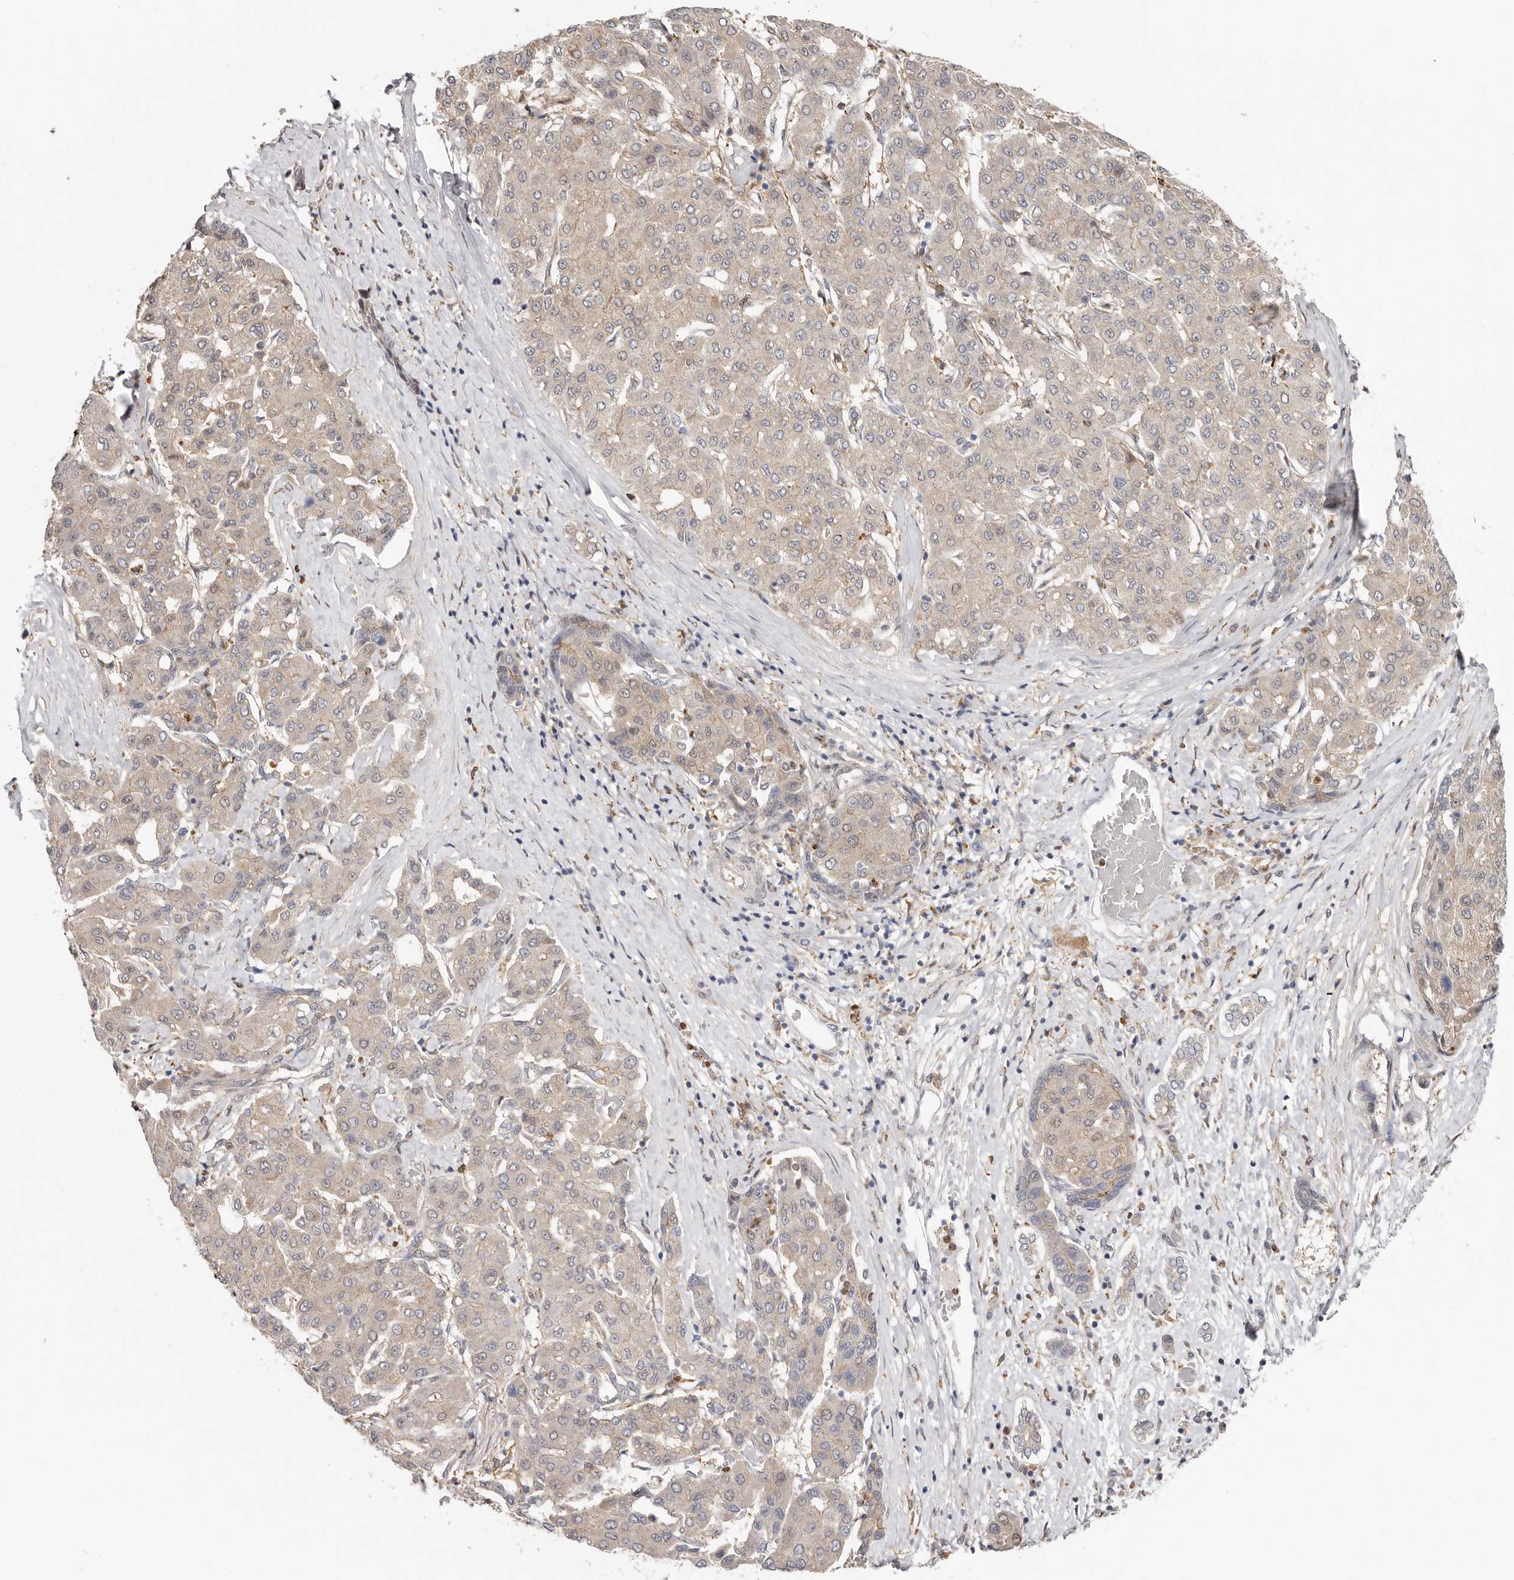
{"staining": {"intensity": "weak", "quantity": "<25%", "location": "cytoplasmic/membranous"}, "tissue": "liver cancer", "cell_type": "Tumor cells", "image_type": "cancer", "snomed": [{"axis": "morphology", "description": "Carcinoma, Hepatocellular, NOS"}, {"axis": "topography", "description": "Liver"}], "caption": "This is an IHC image of human liver hepatocellular carcinoma. There is no staining in tumor cells.", "gene": "MSRB2", "patient": {"sex": "male", "age": 65}}